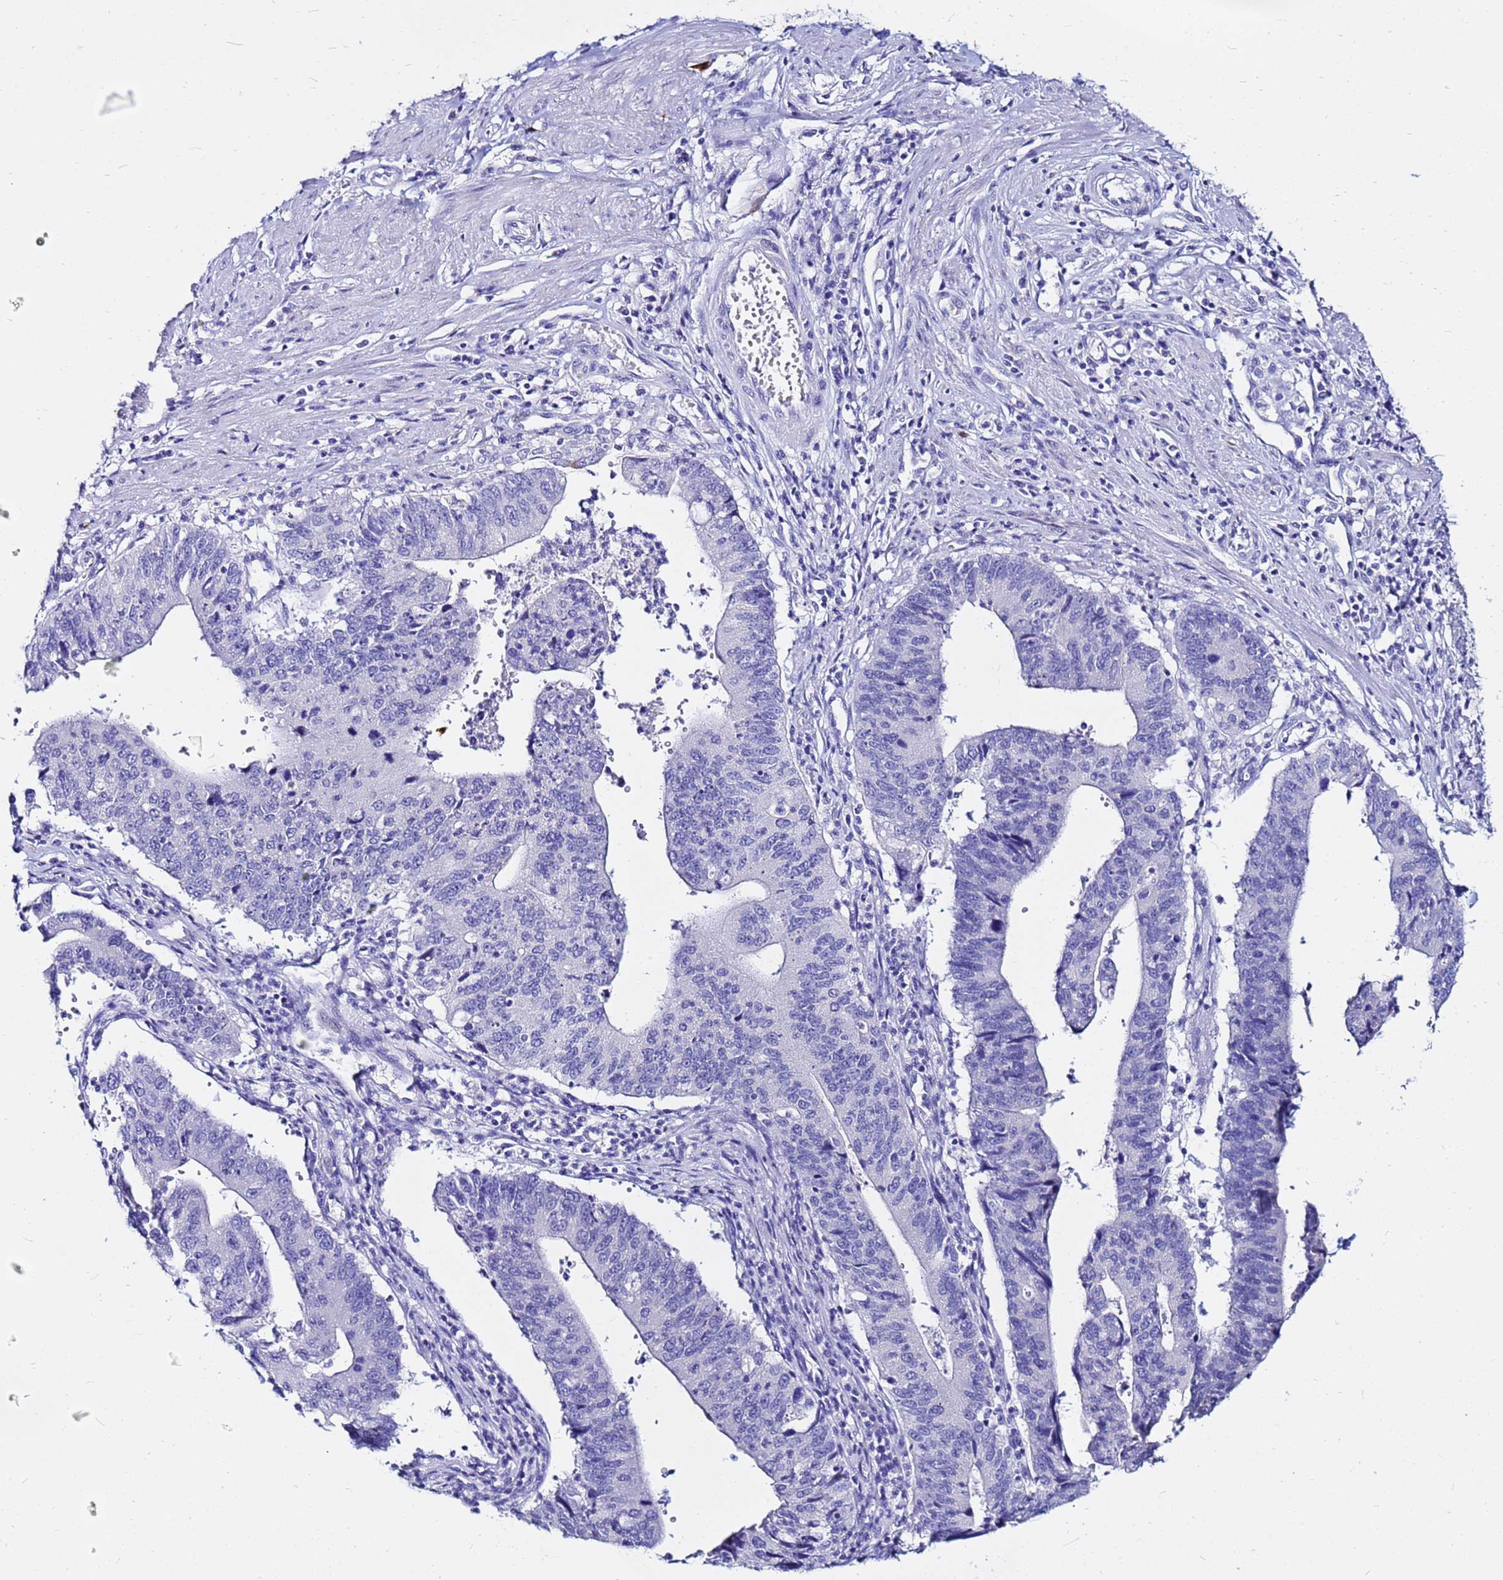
{"staining": {"intensity": "negative", "quantity": "none", "location": "none"}, "tissue": "stomach cancer", "cell_type": "Tumor cells", "image_type": "cancer", "snomed": [{"axis": "morphology", "description": "Adenocarcinoma, NOS"}, {"axis": "topography", "description": "Stomach"}], "caption": "Immunohistochemistry (IHC) photomicrograph of stomach adenocarcinoma stained for a protein (brown), which shows no positivity in tumor cells.", "gene": "PPP1R14C", "patient": {"sex": "male", "age": 59}}